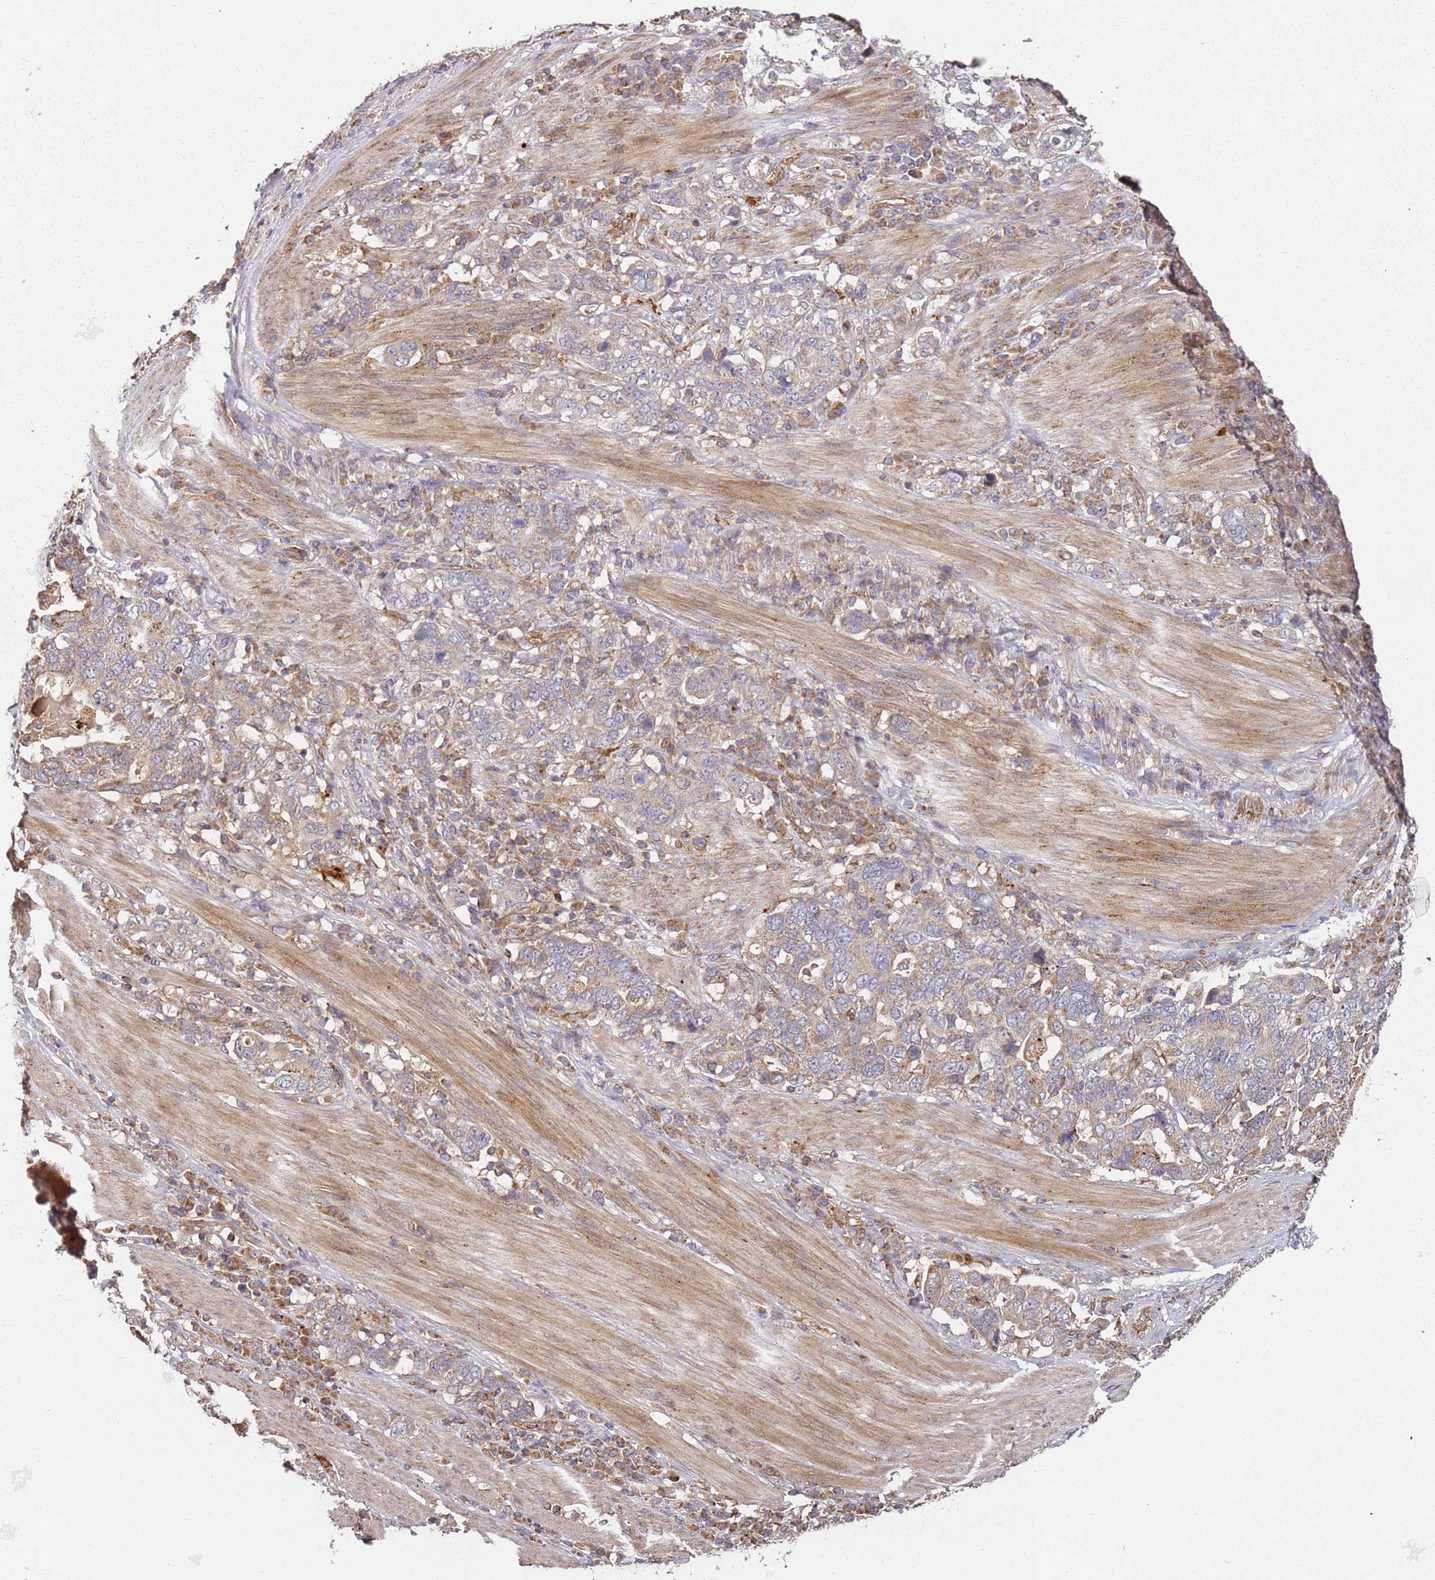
{"staining": {"intensity": "weak", "quantity": "25%-75%", "location": "cytoplasmic/membranous"}, "tissue": "stomach cancer", "cell_type": "Tumor cells", "image_type": "cancer", "snomed": [{"axis": "morphology", "description": "Adenocarcinoma, NOS"}, {"axis": "topography", "description": "Stomach, upper"}, {"axis": "topography", "description": "Stomach"}], "caption": "A low amount of weak cytoplasmic/membranous expression is identified in approximately 25%-75% of tumor cells in stomach cancer (adenocarcinoma) tissue. (DAB IHC, brown staining for protein, blue staining for nuclei).", "gene": "SCGB2B2", "patient": {"sex": "male", "age": 62}}